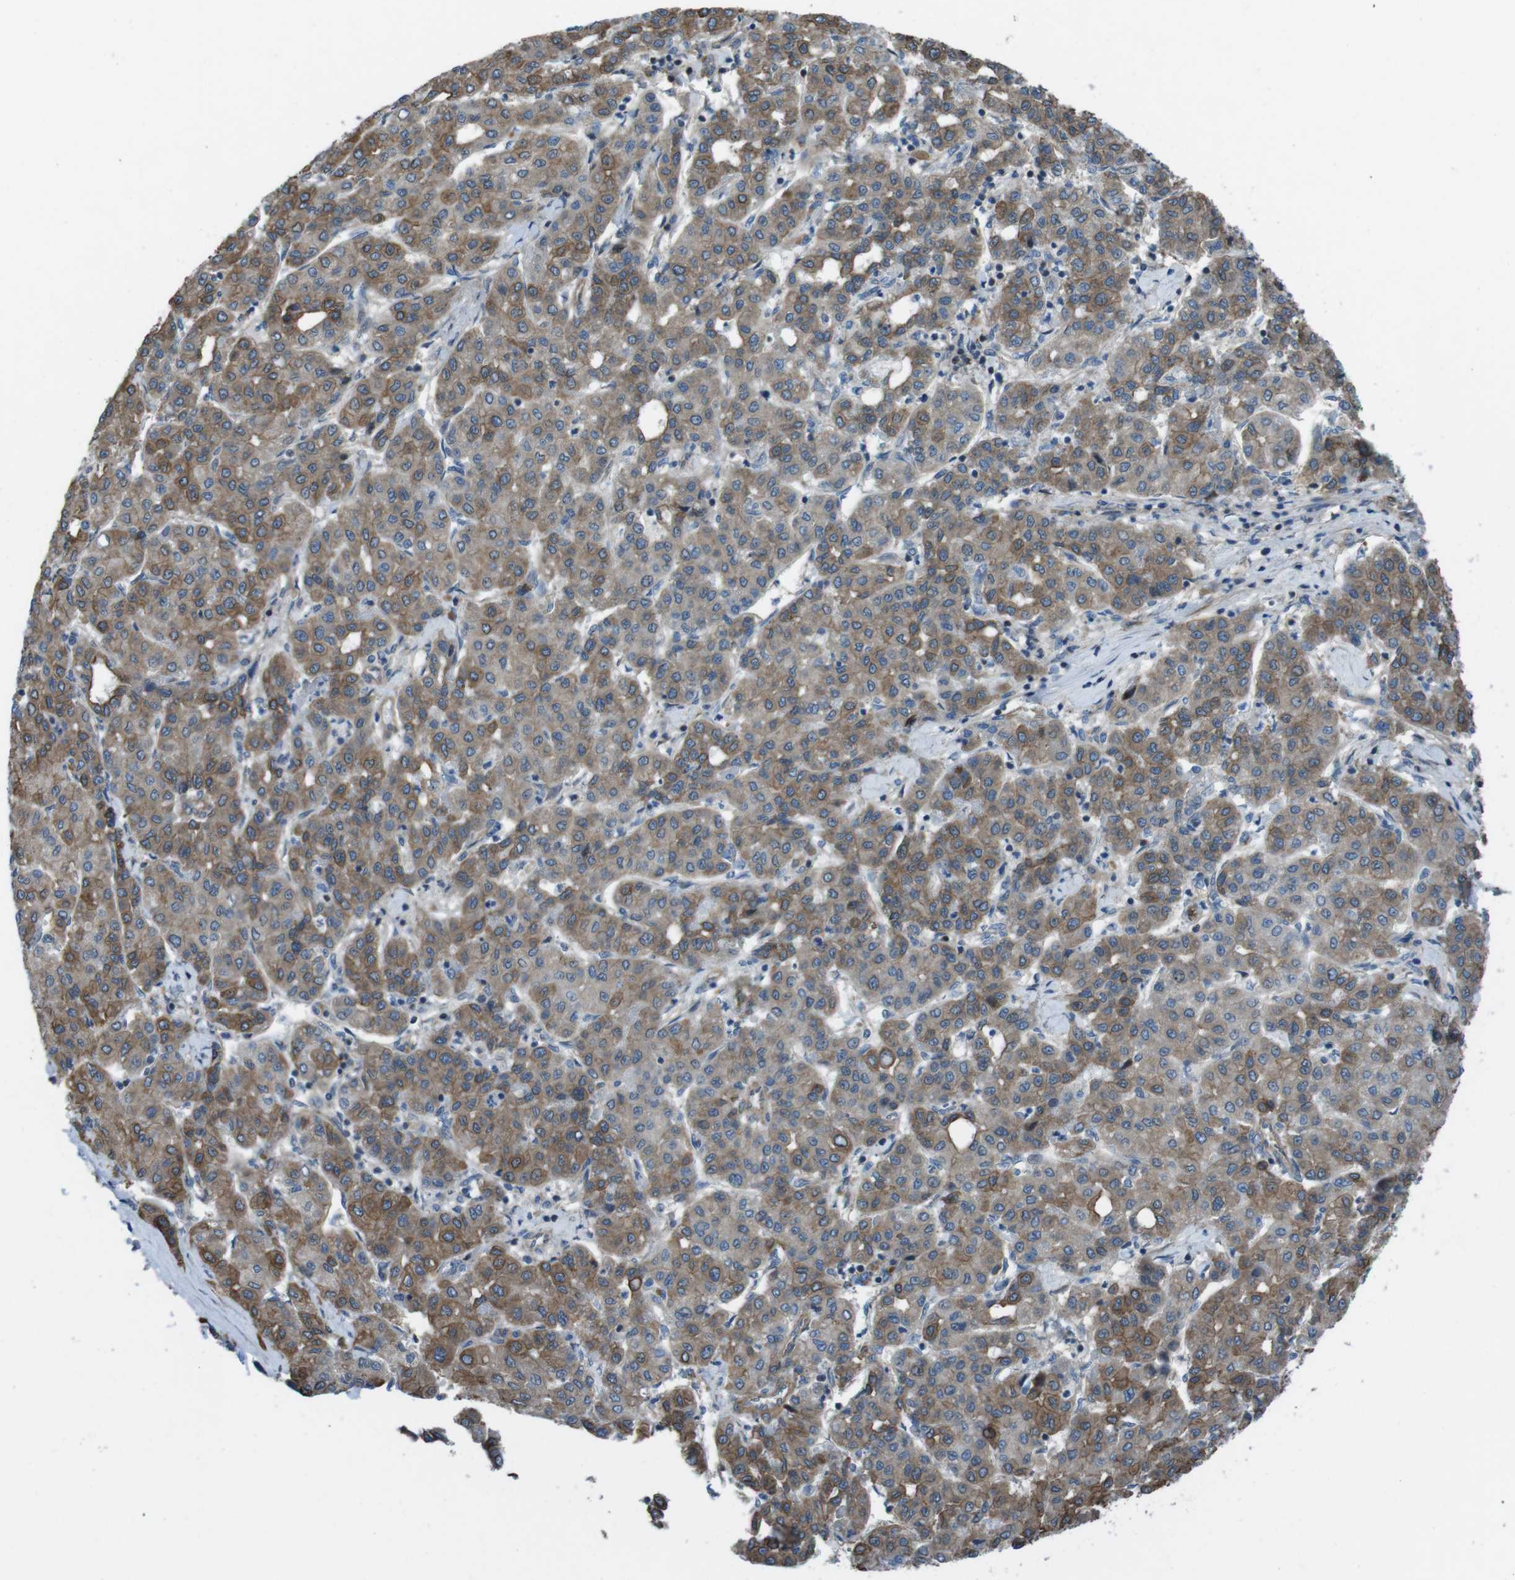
{"staining": {"intensity": "moderate", "quantity": "25%-75%", "location": "cytoplasmic/membranous"}, "tissue": "liver cancer", "cell_type": "Tumor cells", "image_type": "cancer", "snomed": [{"axis": "morphology", "description": "Carcinoma, Hepatocellular, NOS"}, {"axis": "topography", "description": "Liver"}], "caption": "Tumor cells display medium levels of moderate cytoplasmic/membranous positivity in approximately 25%-75% of cells in human liver hepatocellular carcinoma. The staining was performed using DAB to visualize the protein expression in brown, while the nuclei were stained in blue with hematoxylin (Magnification: 20x).", "gene": "FAM174B", "patient": {"sex": "male", "age": 65}}